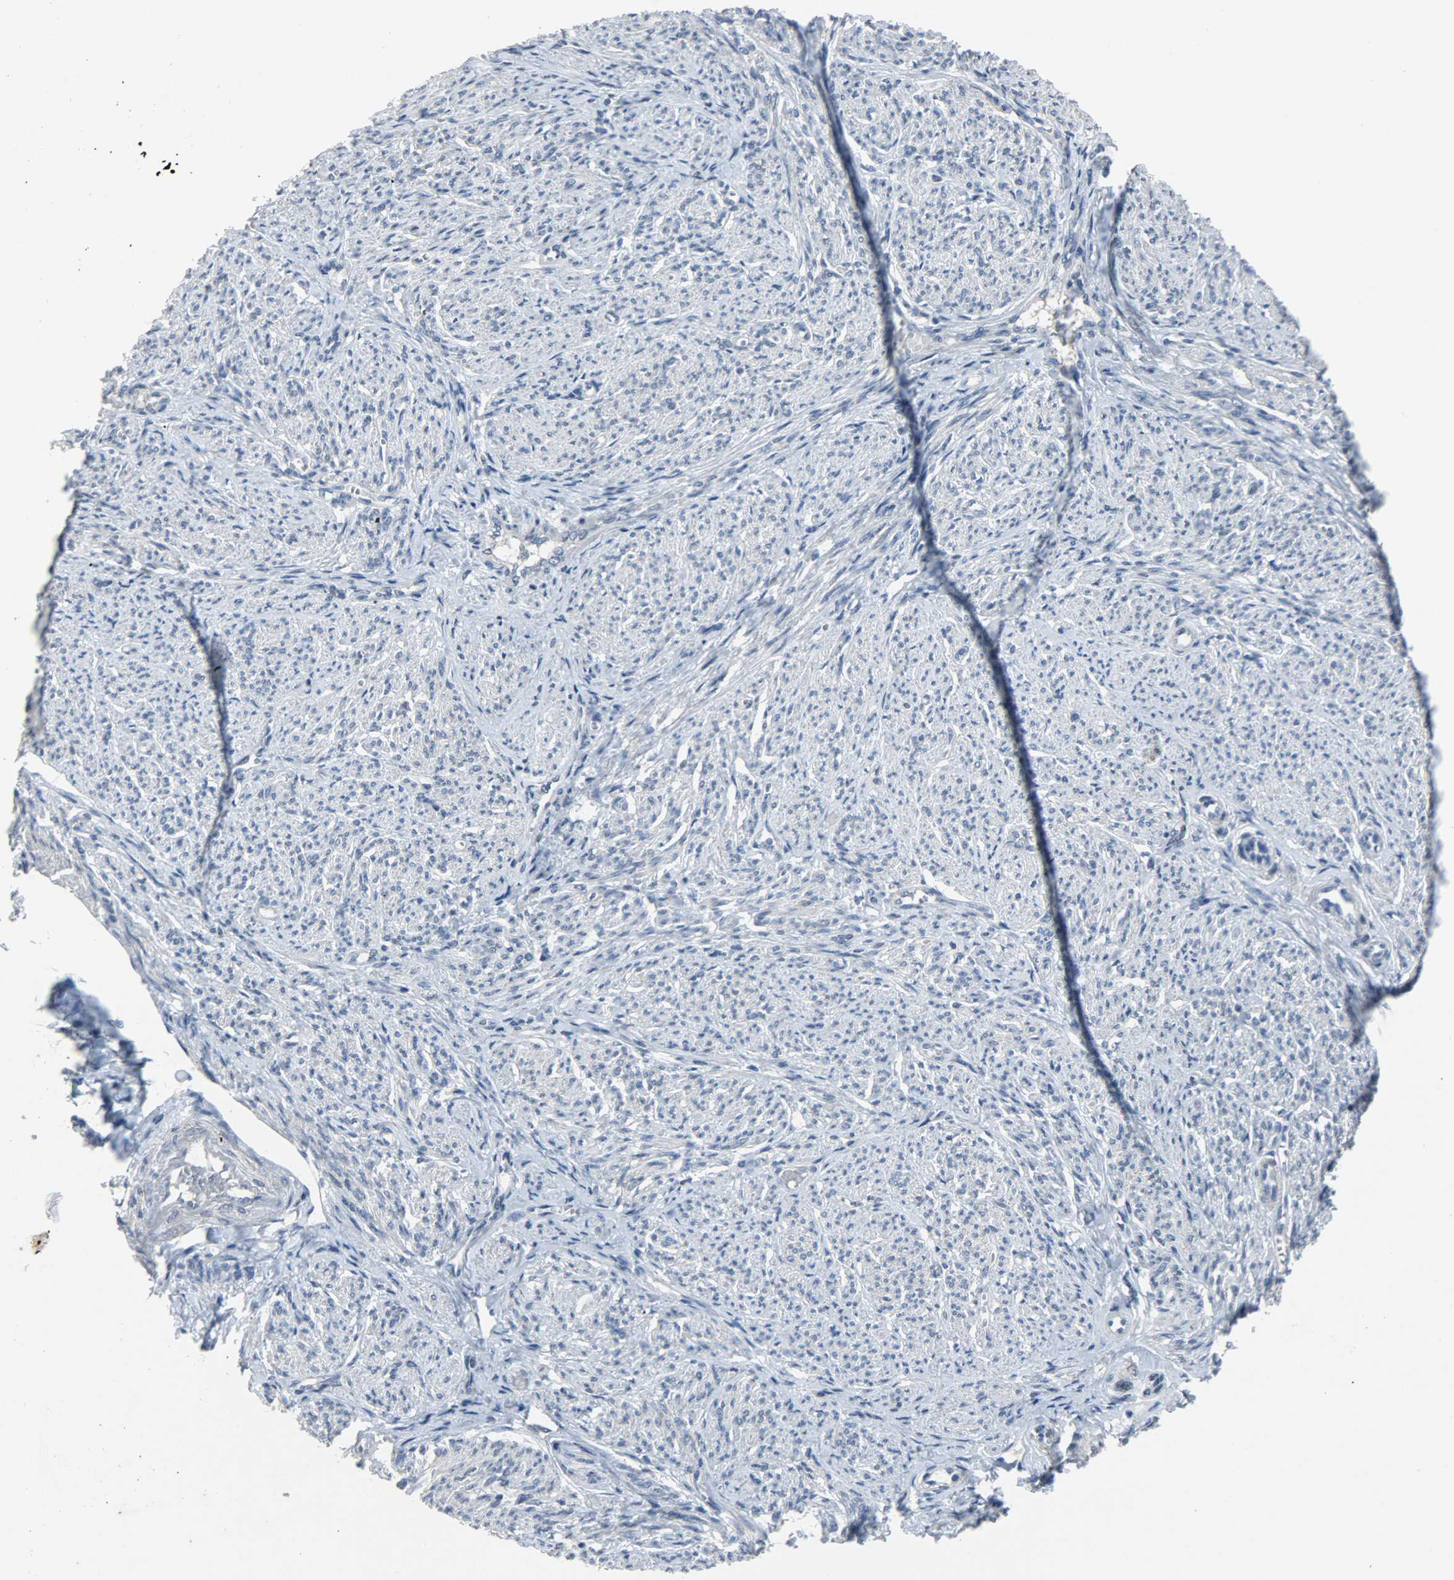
{"staining": {"intensity": "negative", "quantity": "none", "location": "none"}, "tissue": "smooth muscle", "cell_type": "Smooth muscle cells", "image_type": "normal", "snomed": [{"axis": "morphology", "description": "Normal tissue, NOS"}, {"axis": "topography", "description": "Smooth muscle"}], "caption": "Protein analysis of unremarkable smooth muscle shows no significant expression in smooth muscle cells.", "gene": "PPARG", "patient": {"sex": "female", "age": 65}}